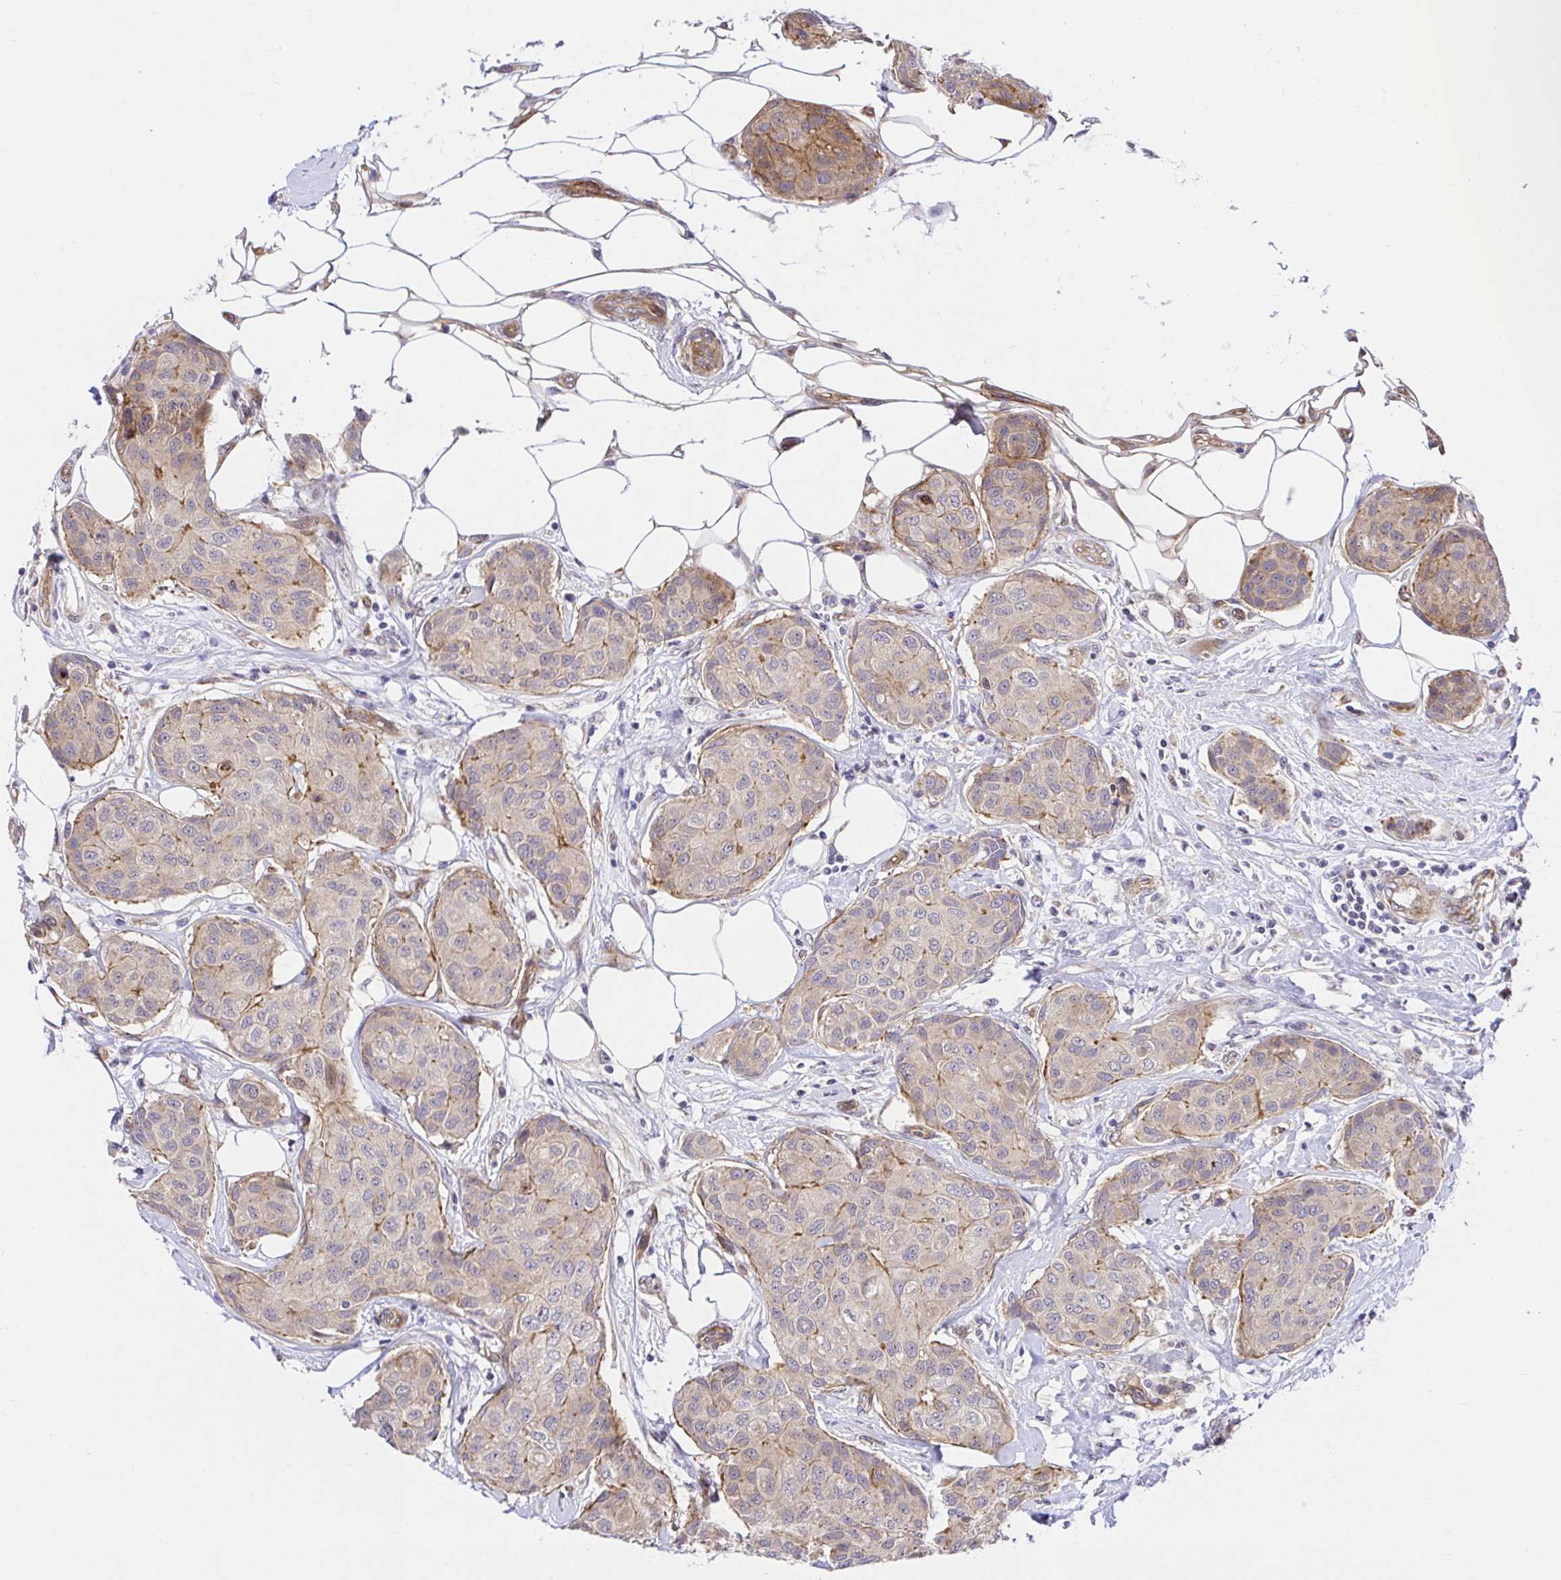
{"staining": {"intensity": "weak", "quantity": ">75%", "location": "cytoplasmic/membranous"}, "tissue": "breast cancer", "cell_type": "Tumor cells", "image_type": "cancer", "snomed": [{"axis": "morphology", "description": "Duct carcinoma"}, {"axis": "topography", "description": "Breast"}, {"axis": "topography", "description": "Lymph node"}], "caption": "IHC image of neoplastic tissue: human breast infiltrating ductal carcinoma stained using immunohistochemistry (IHC) exhibits low levels of weak protein expression localized specifically in the cytoplasmic/membranous of tumor cells, appearing as a cytoplasmic/membranous brown color.", "gene": "TRIM55", "patient": {"sex": "female", "age": 80}}